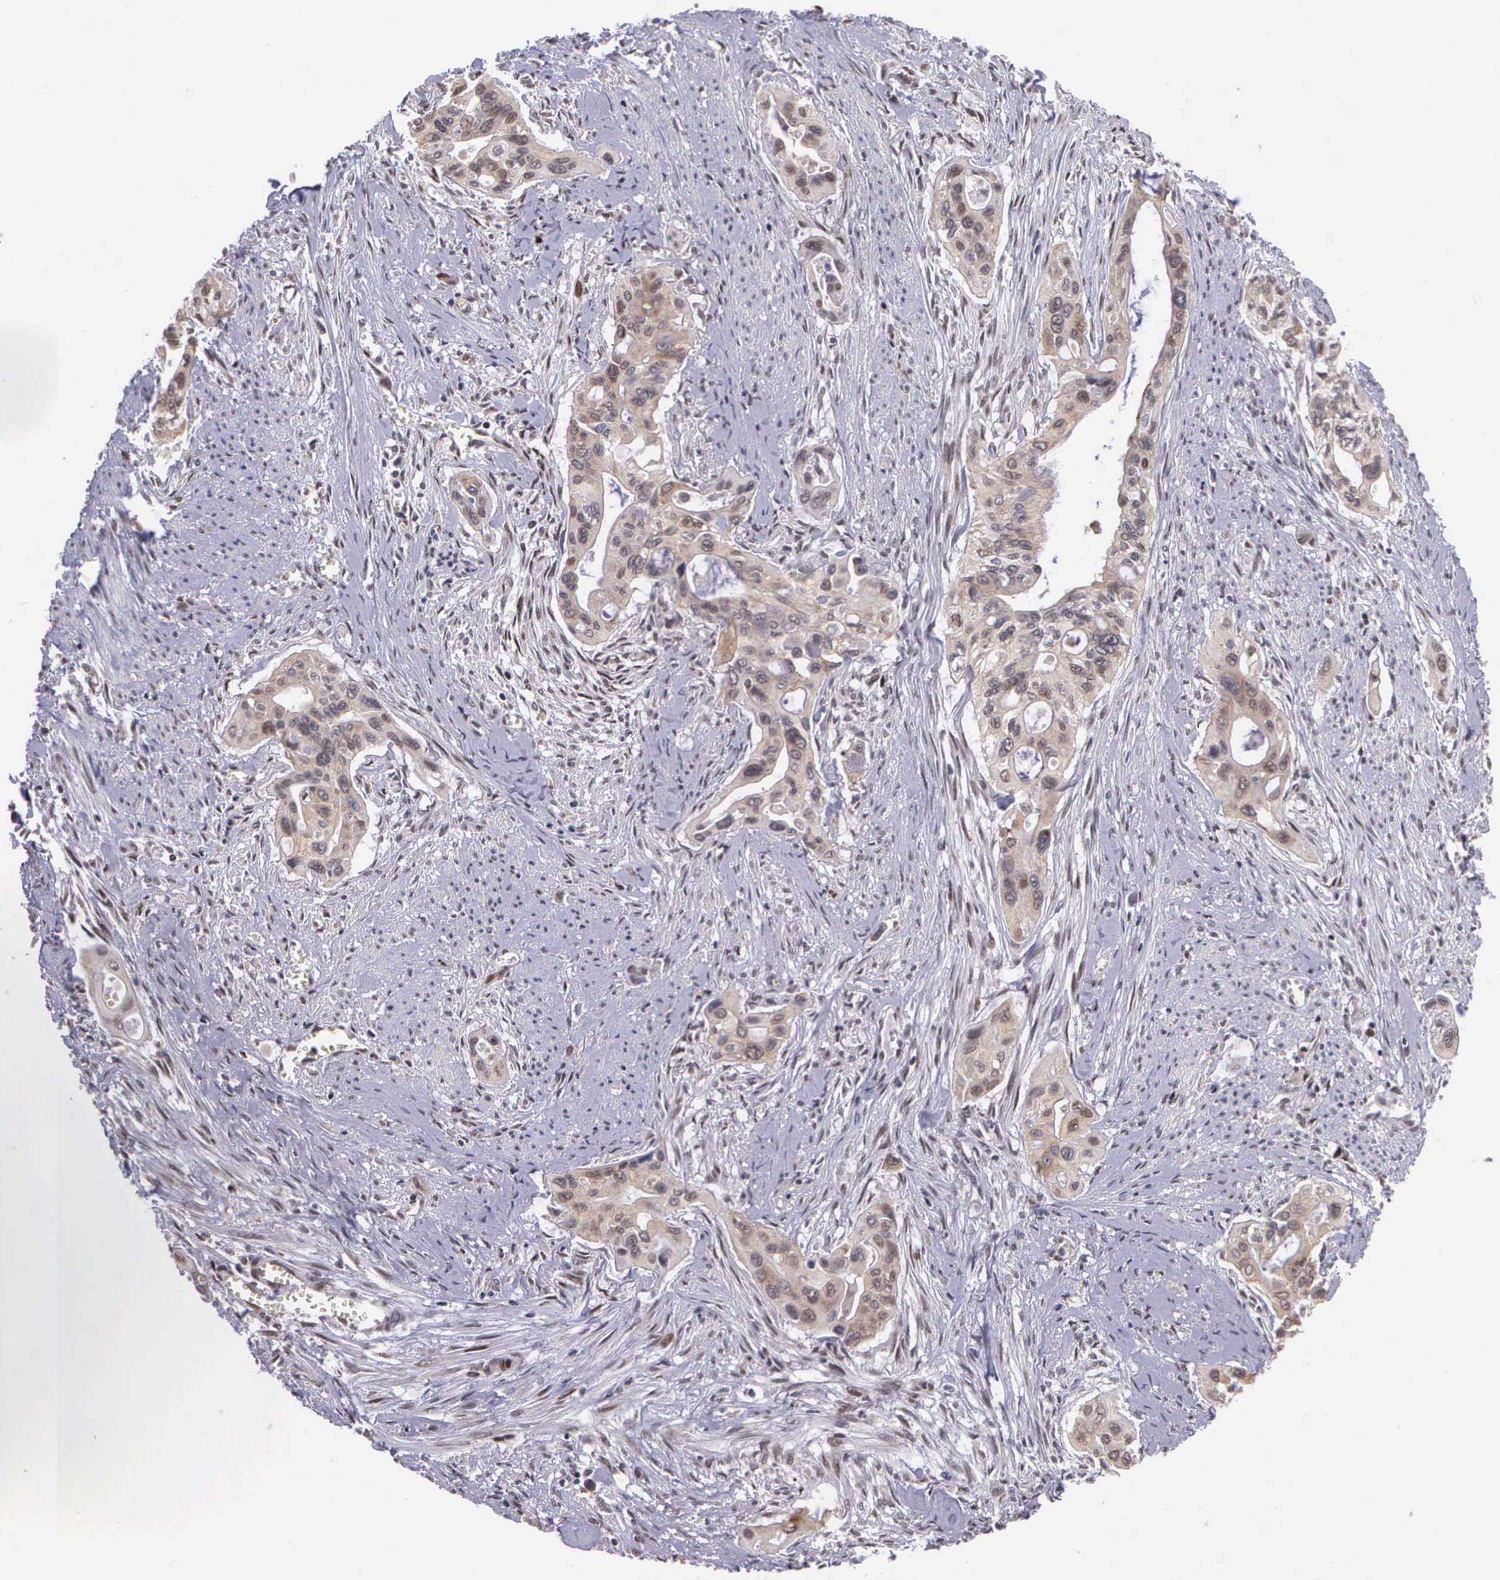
{"staining": {"intensity": "weak", "quantity": "25%-75%", "location": "cytoplasmic/membranous"}, "tissue": "pancreatic cancer", "cell_type": "Tumor cells", "image_type": "cancer", "snomed": [{"axis": "morphology", "description": "Adenocarcinoma, NOS"}, {"axis": "topography", "description": "Pancreas"}], "caption": "This micrograph shows IHC staining of pancreatic cancer, with low weak cytoplasmic/membranous positivity in about 25%-75% of tumor cells.", "gene": "SLC25A21", "patient": {"sex": "male", "age": 77}}